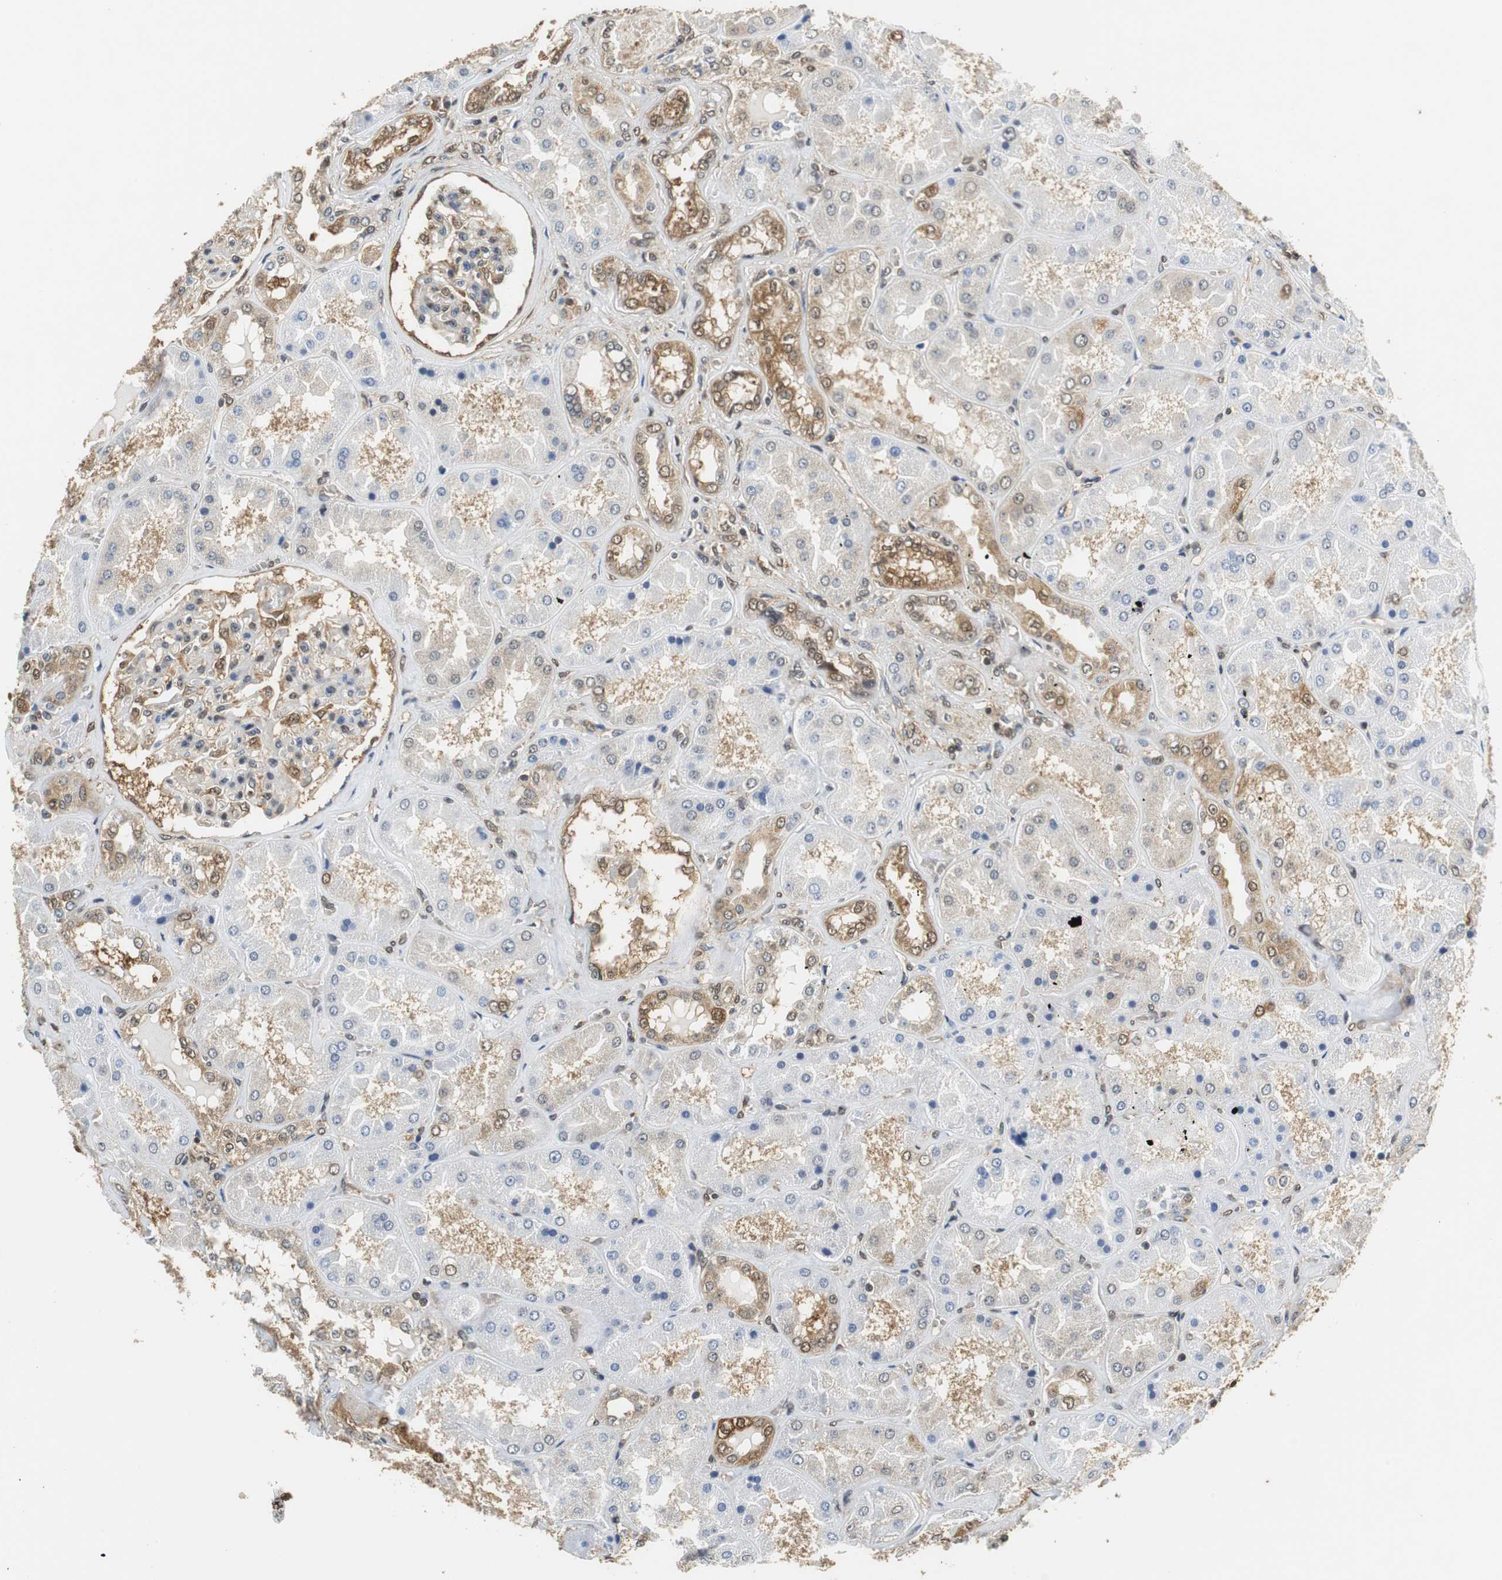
{"staining": {"intensity": "moderate", "quantity": ">75%", "location": "cytoplasmic/membranous,nuclear"}, "tissue": "kidney", "cell_type": "Cells in glomeruli", "image_type": "normal", "snomed": [{"axis": "morphology", "description": "Normal tissue, NOS"}, {"axis": "topography", "description": "Kidney"}], "caption": "Human kidney stained with a brown dye exhibits moderate cytoplasmic/membranous,nuclear positive expression in approximately >75% of cells in glomeruli.", "gene": "UBQLN2", "patient": {"sex": "female", "age": 56}}